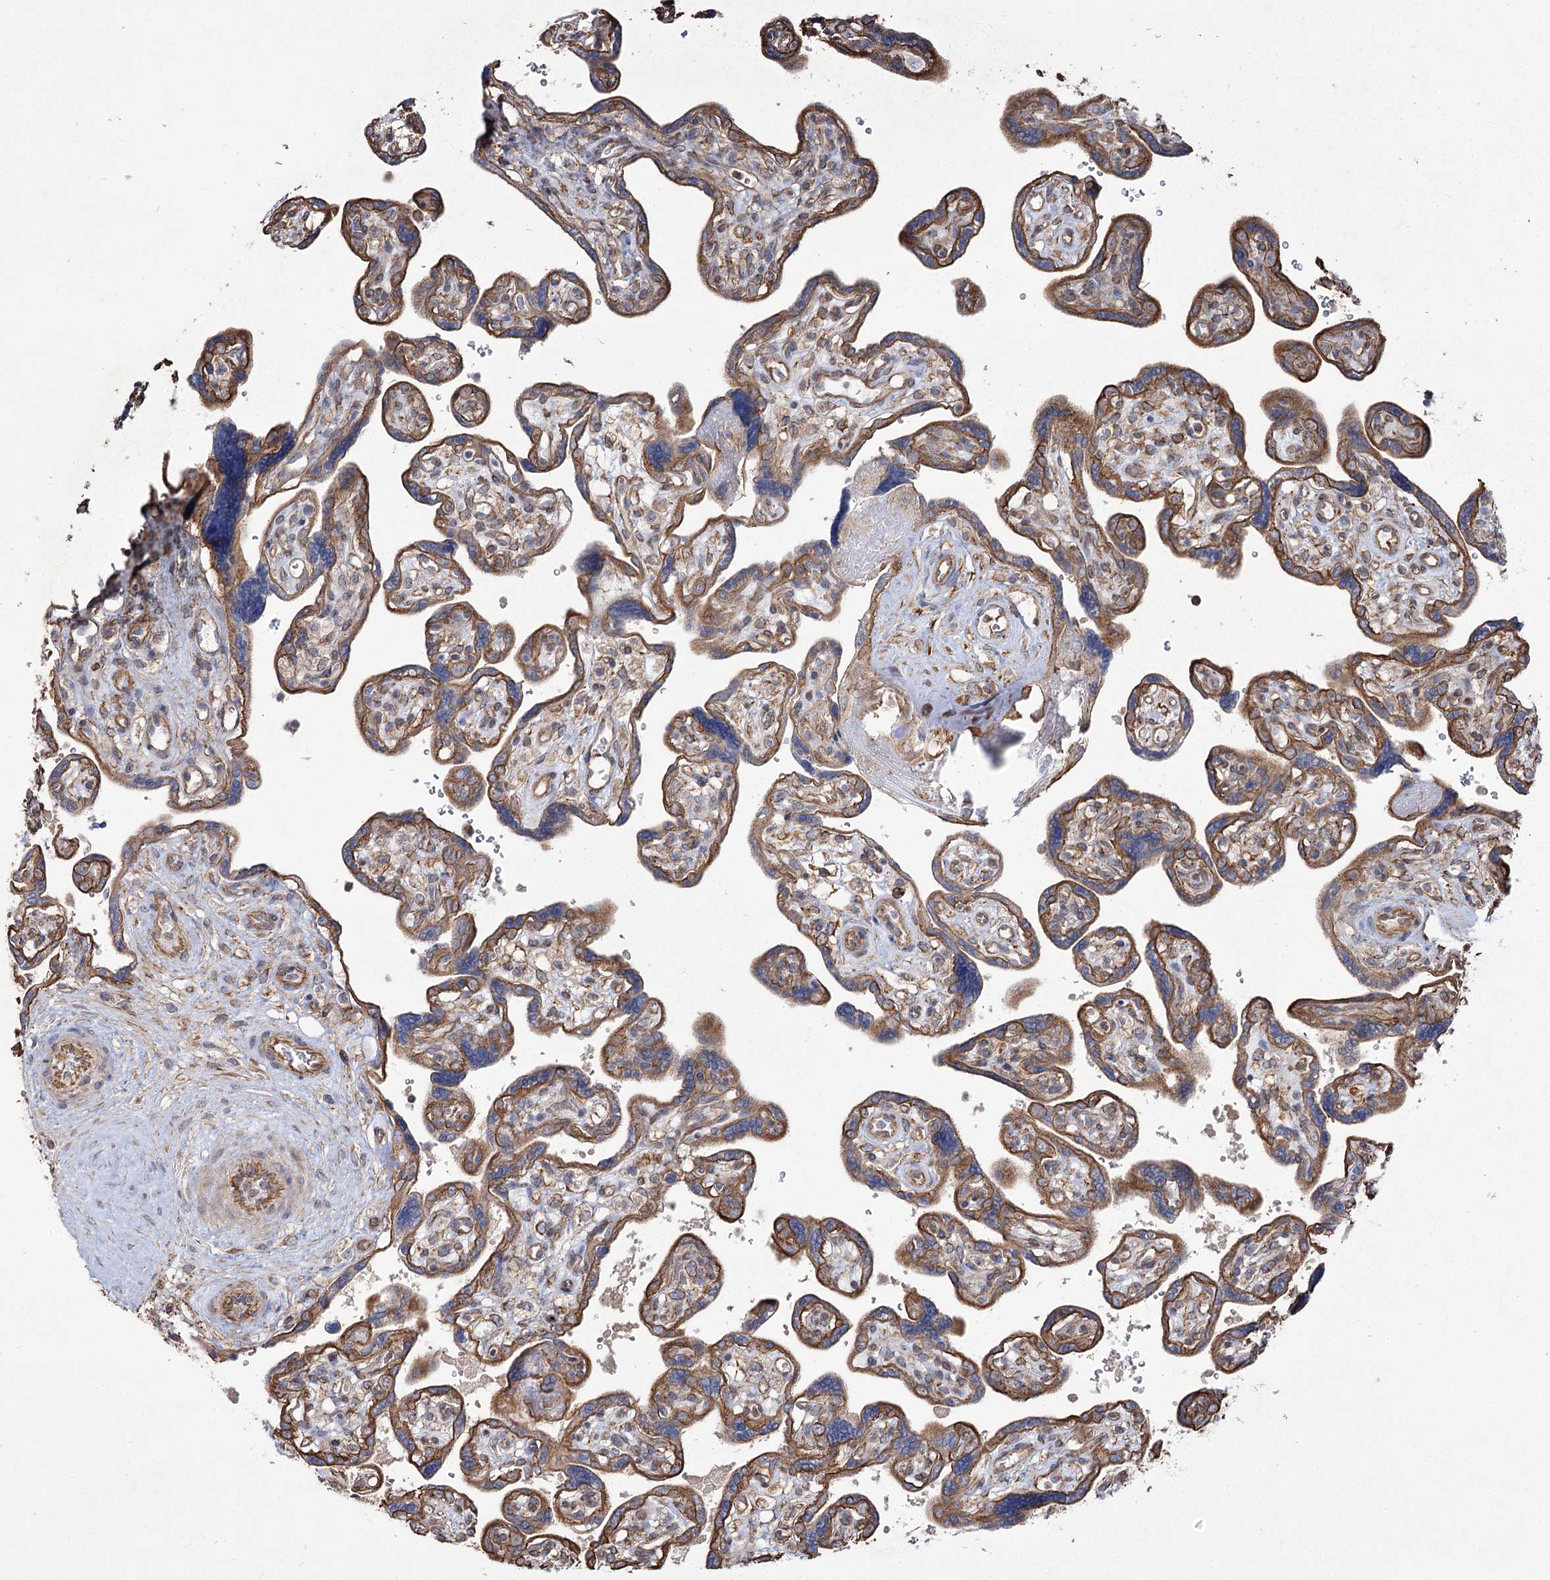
{"staining": {"intensity": "moderate", "quantity": ">75%", "location": "cytoplasmic/membranous"}, "tissue": "placenta", "cell_type": "Trophoblastic cells", "image_type": "normal", "snomed": [{"axis": "morphology", "description": "Normal tissue, NOS"}, {"axis": "topography", "description": "Placenta"}], "caption": "A photomicrograph of placenta stained for a protein displays moderate cytoplasmic/membranous brown staining in trophoblastic cells. The staining is performed using DAB (3,3'-diaminobenzidine) brown chromogen to label protein expression. The nuclei are counter-stained blue using hematoxylin.", "gene": "SH3BP5L", "patient": {"sex": "female", "age": 39}}